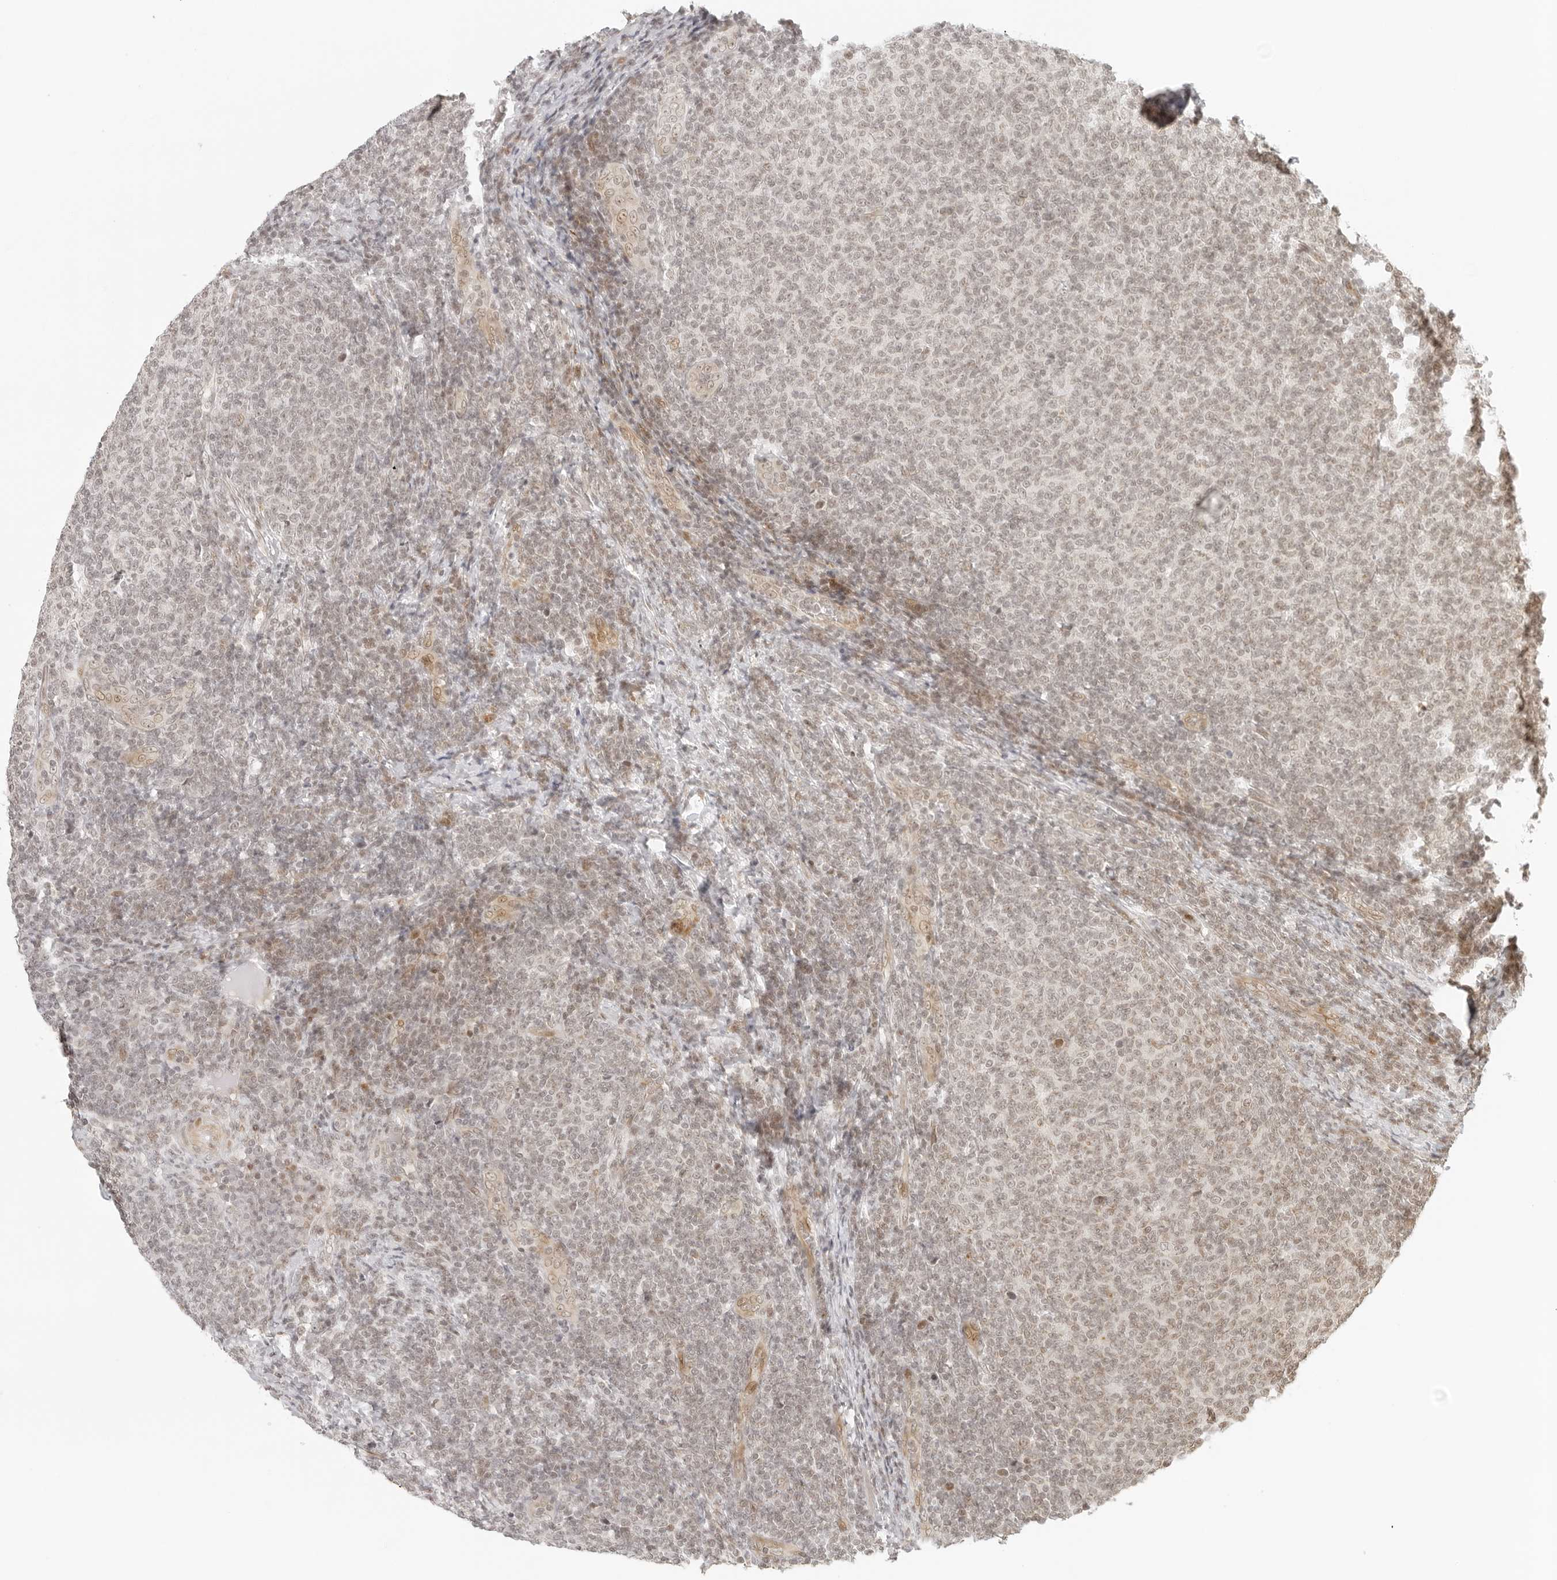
{"staining": {"intensity": "weak", "quantity": ">75%", "location": "nuclear"}, "tissue": "lymphoma", "cell_type": "Tumor cells", "image_type": "cancer", "snomed": [{"axis": "morphology", "description": "Malignant lymphoma, non-Hodgkin's type, Low grade"}, {"axis": "topography", "description": "Lymph node"}], "caption": "Immunohistochemistry (IHC) micrograph of neoplastic tissue: low-grade malignant lymphoma, non-Hodgkin's type stained using IHC exhibits low levels of weak protein expression localized specifically in the nuclear of tumor cells, appearing as a nuclear brown color.", "gene": "ZNF407", "patient": {"sex": "male", "age": 66}}